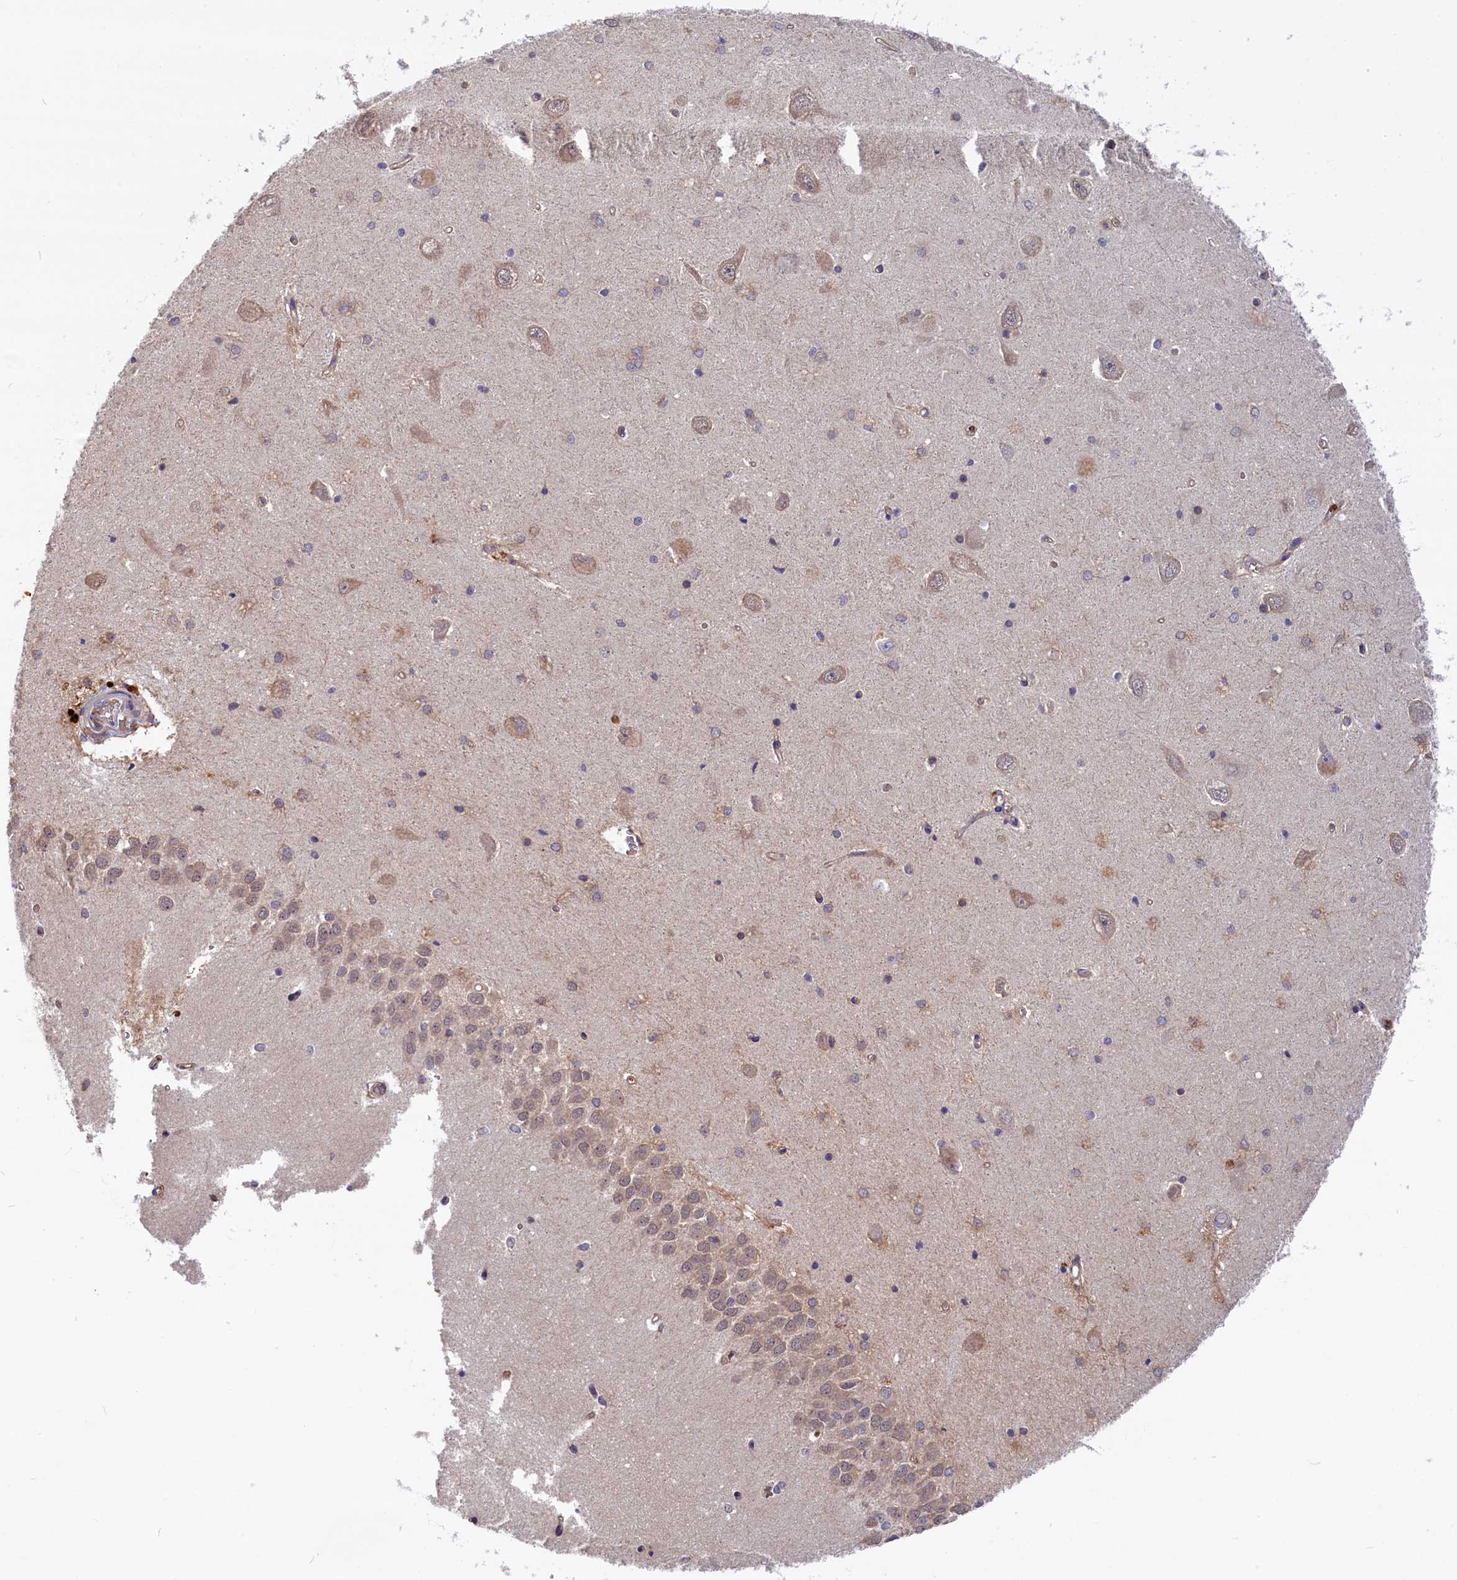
{"staining": {"intensity": "moderate", "quantity": "<25%", "location": "cytoplasmic/membranous"}, "tissue": "hippocampus", "cell_type": "Glial cells", "image_type": "normal", "snomed": [{"axis": "morphology", "description": "Normal tissue, NOS"}, {"axis": "topography", "description": "Hippocampus"}], "caption": "Human hippocampus stained with a brown dye demonstrates moderate cytoplasmic/membranous positive positivity in about <25% of glial cells.", "gene": "MYO9B", "patient": {"sex": "male", "age": 45}}